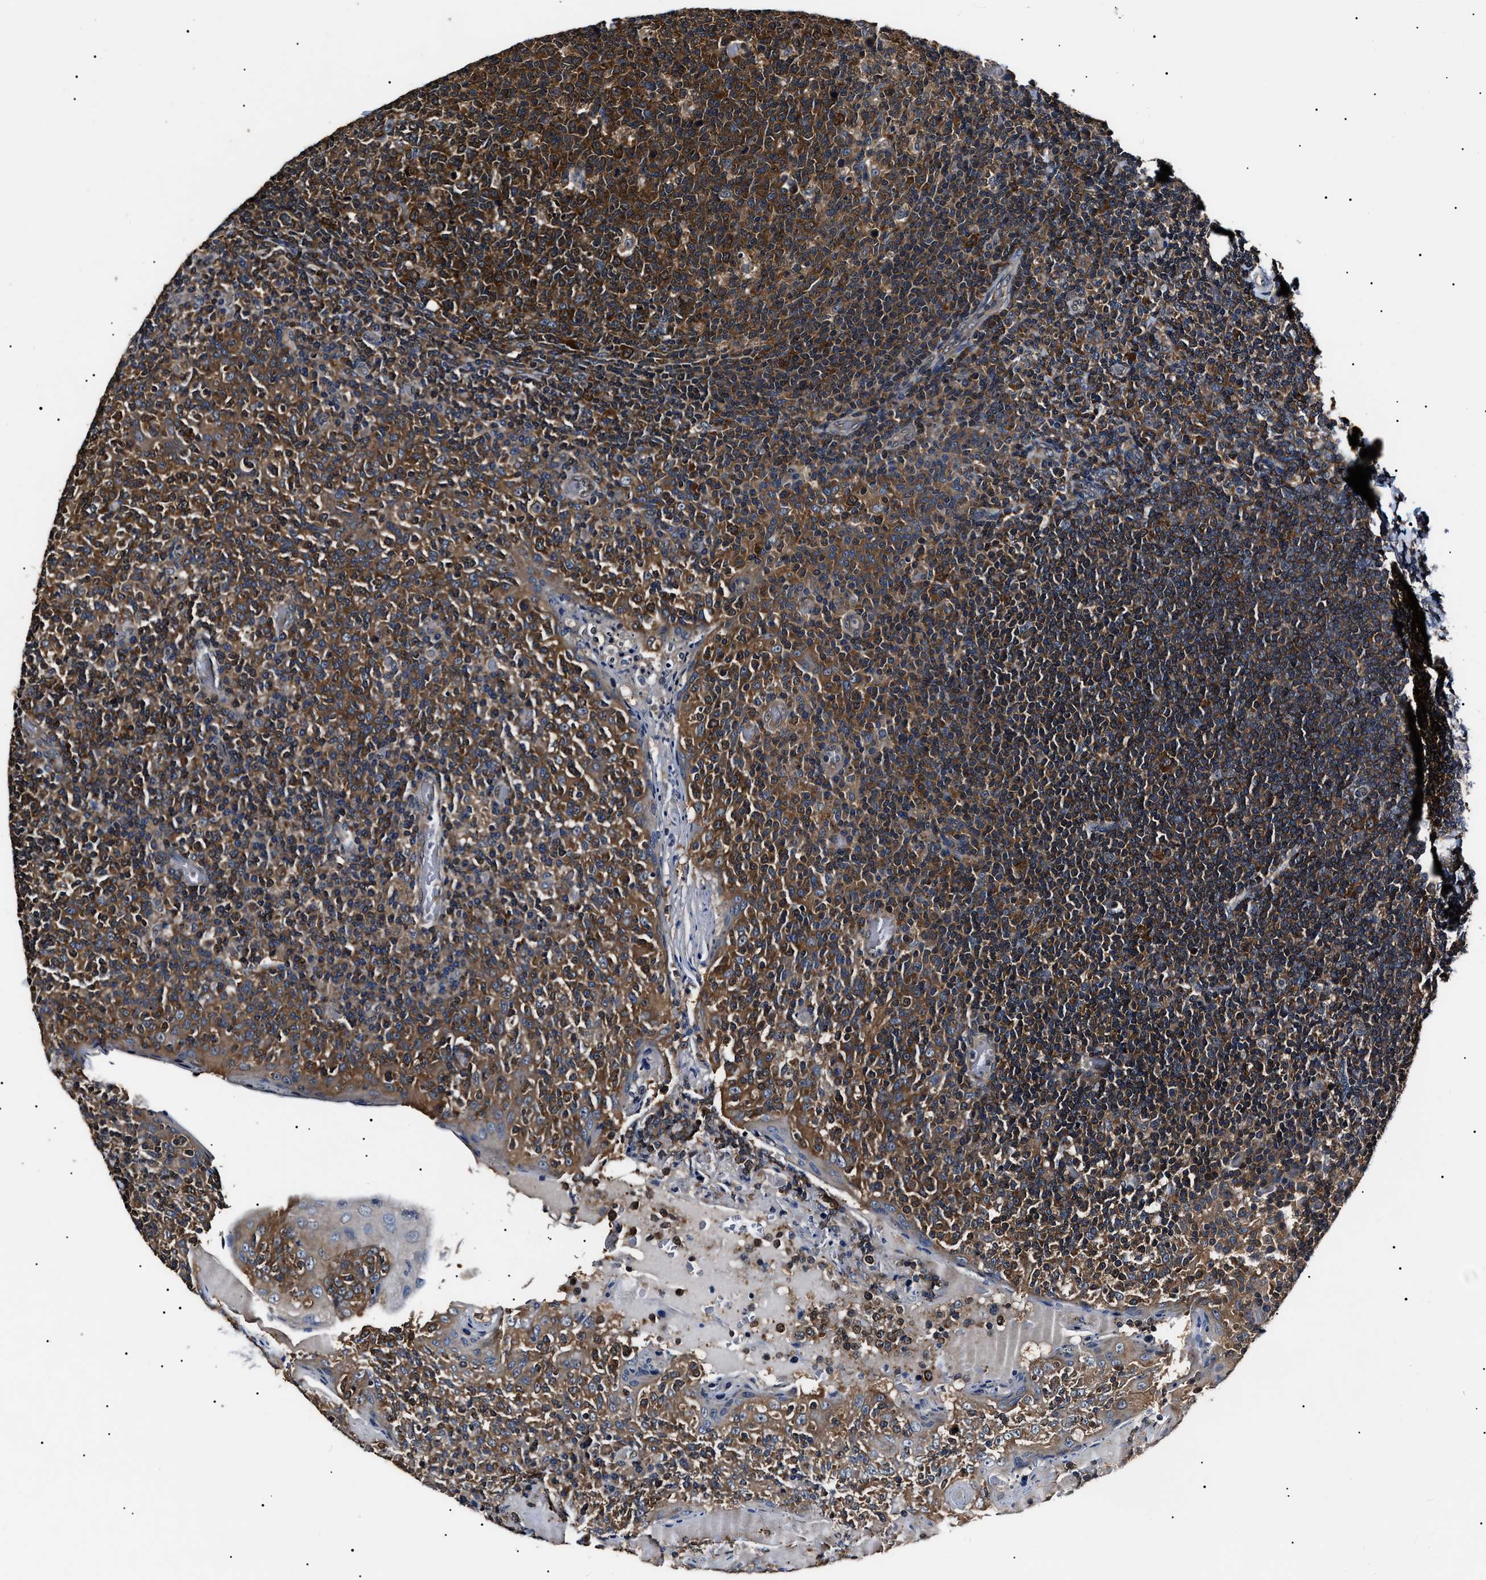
{"staining": {"intensity": "strong", "quantity": ">75%", "location": "cytoplasmic/membranous"}, "tissue": "tonsil", "cell_type": "Germinal center cells", "image_type": "normal", "snomed": [{"axis": "morphology", "description": "Normal tissue, NOS"}, {"axis": "topography", "description": "Tonsil"}], "caption": "Tonsil stained with a brown dye displays strong cytoplasmic/membranous positive expression in approximately >75% of germinal center cells.", "gene": "CCT8", "patient": {"sex": "female", "age": 19}}